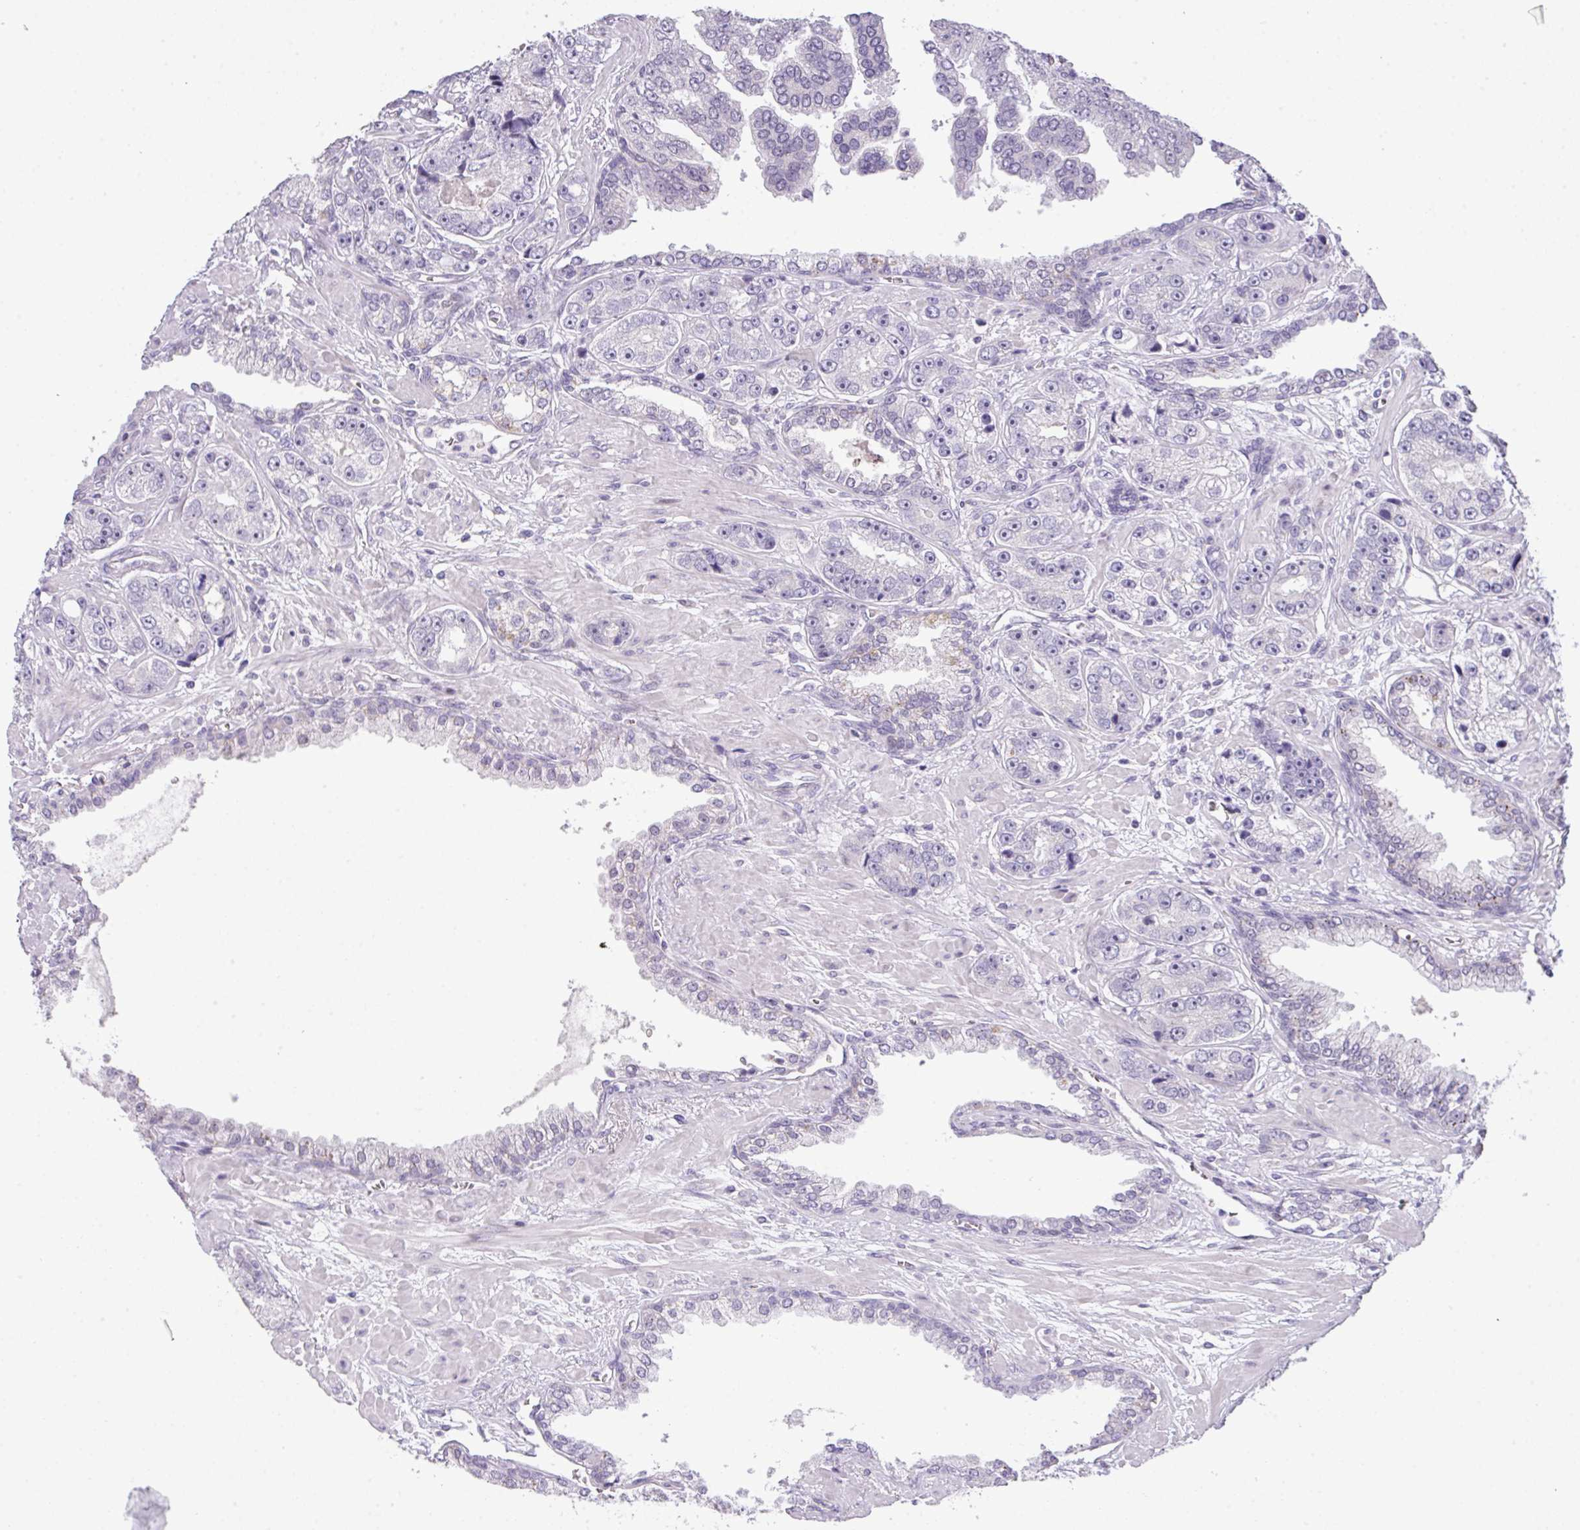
{"staining": {"intensity": "negative", "quantity": "none", "location": "none"}, "tissue": "prostate cancer", "cell_type": "Tumor cells", "image_type": "cancer", "snomed": [{"axis": "morphology", "description": "Adenocarcinoma, High grade"}, {"axis": "topography", "description": "Prostate"}], "caption": "Tumor cells show no significant positivity in prostate adenocarcinoma (high-grade). The staining is performed using DAB brown chromogen with nuclei counter-stained in using hematoxylin.", "gene": "ANKRD13B", "patient": {"sex": "male", "age": 71}}